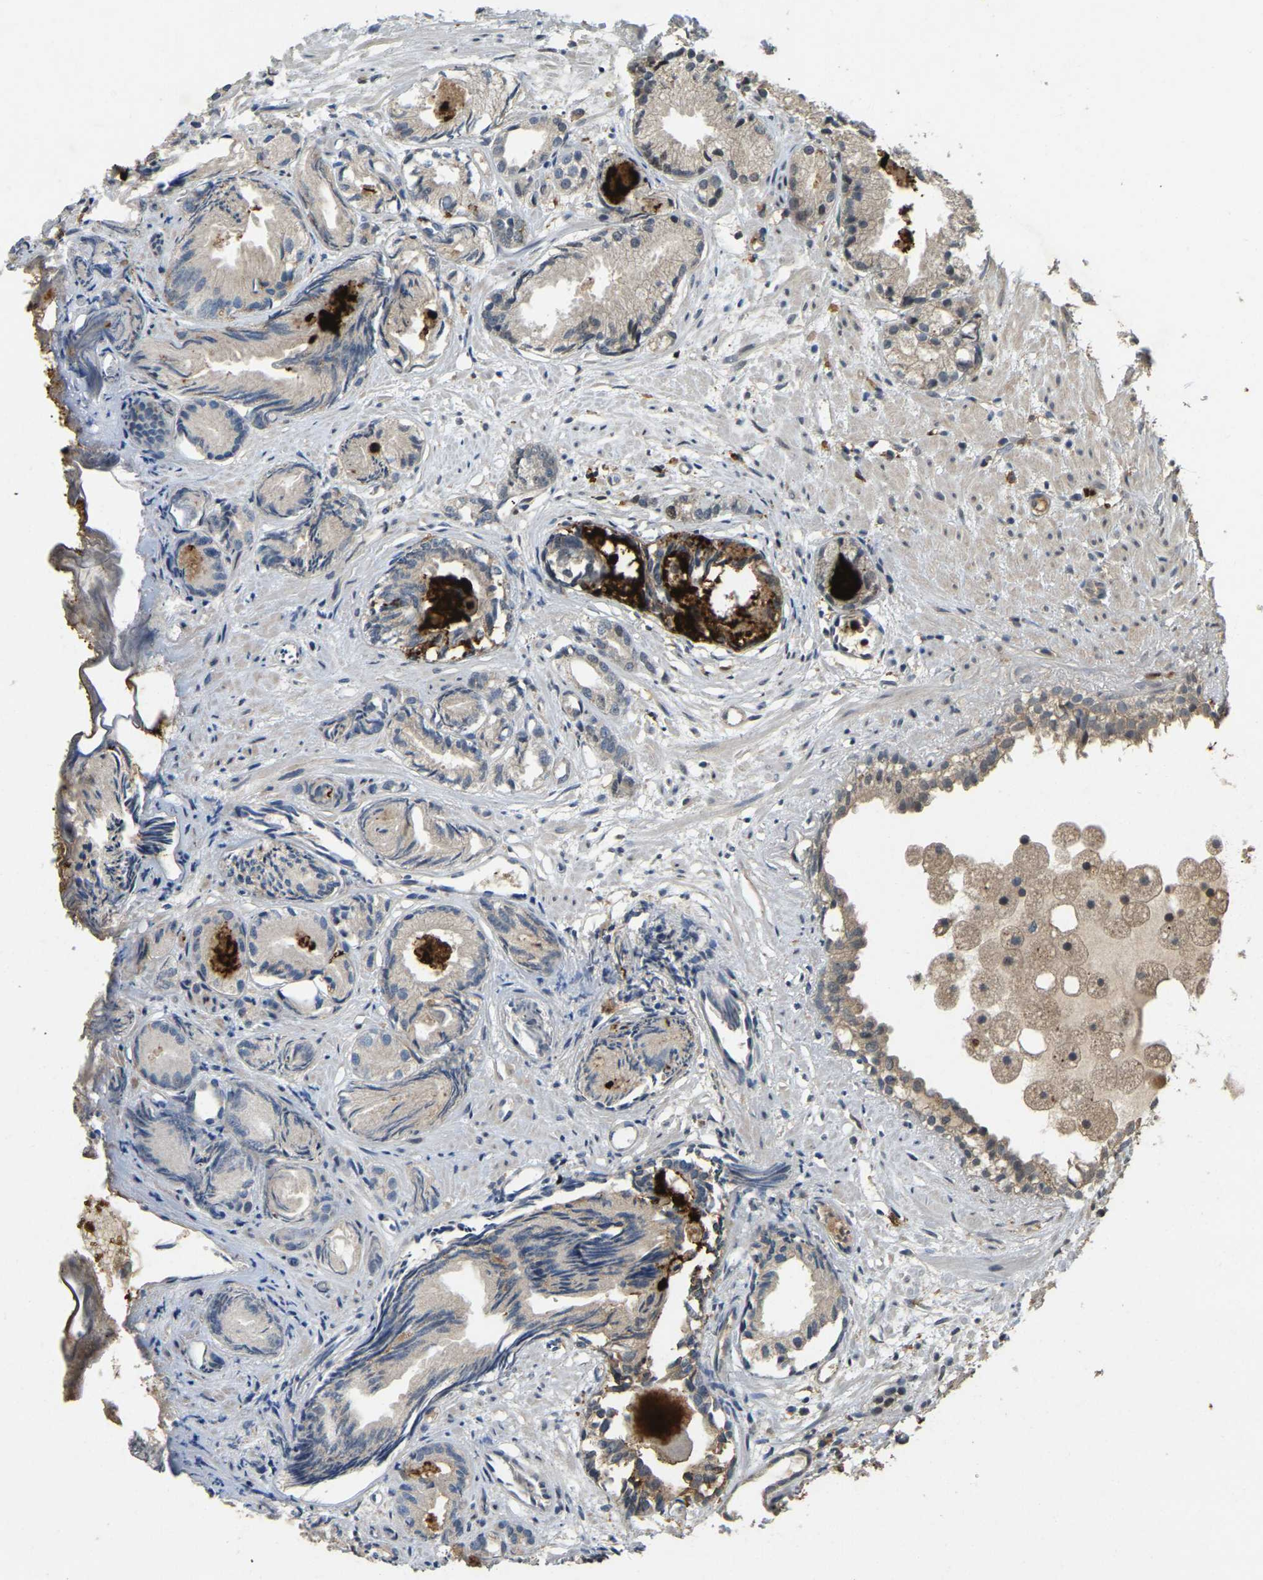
{"staining": {"intensity": "negative", "quantity": "none", "location": "none"}, "tissue": "prostate cancer", "cell_type": "Tumor cells", "image_type": "cancer", "snomed": [{"axis": "morphology", "description": "Adenocarcinoma, Low grade"}, {"axis": "topography", "description": "Prostate"}], "caption": "A high-resolution histopathology image shows IHC staining of prostate cancer (low-grade adenocarcinoma), which displays no significant staining in tumor cells.", "gene": "RNF141", "patient": {"sex": "male", "age": 72}}